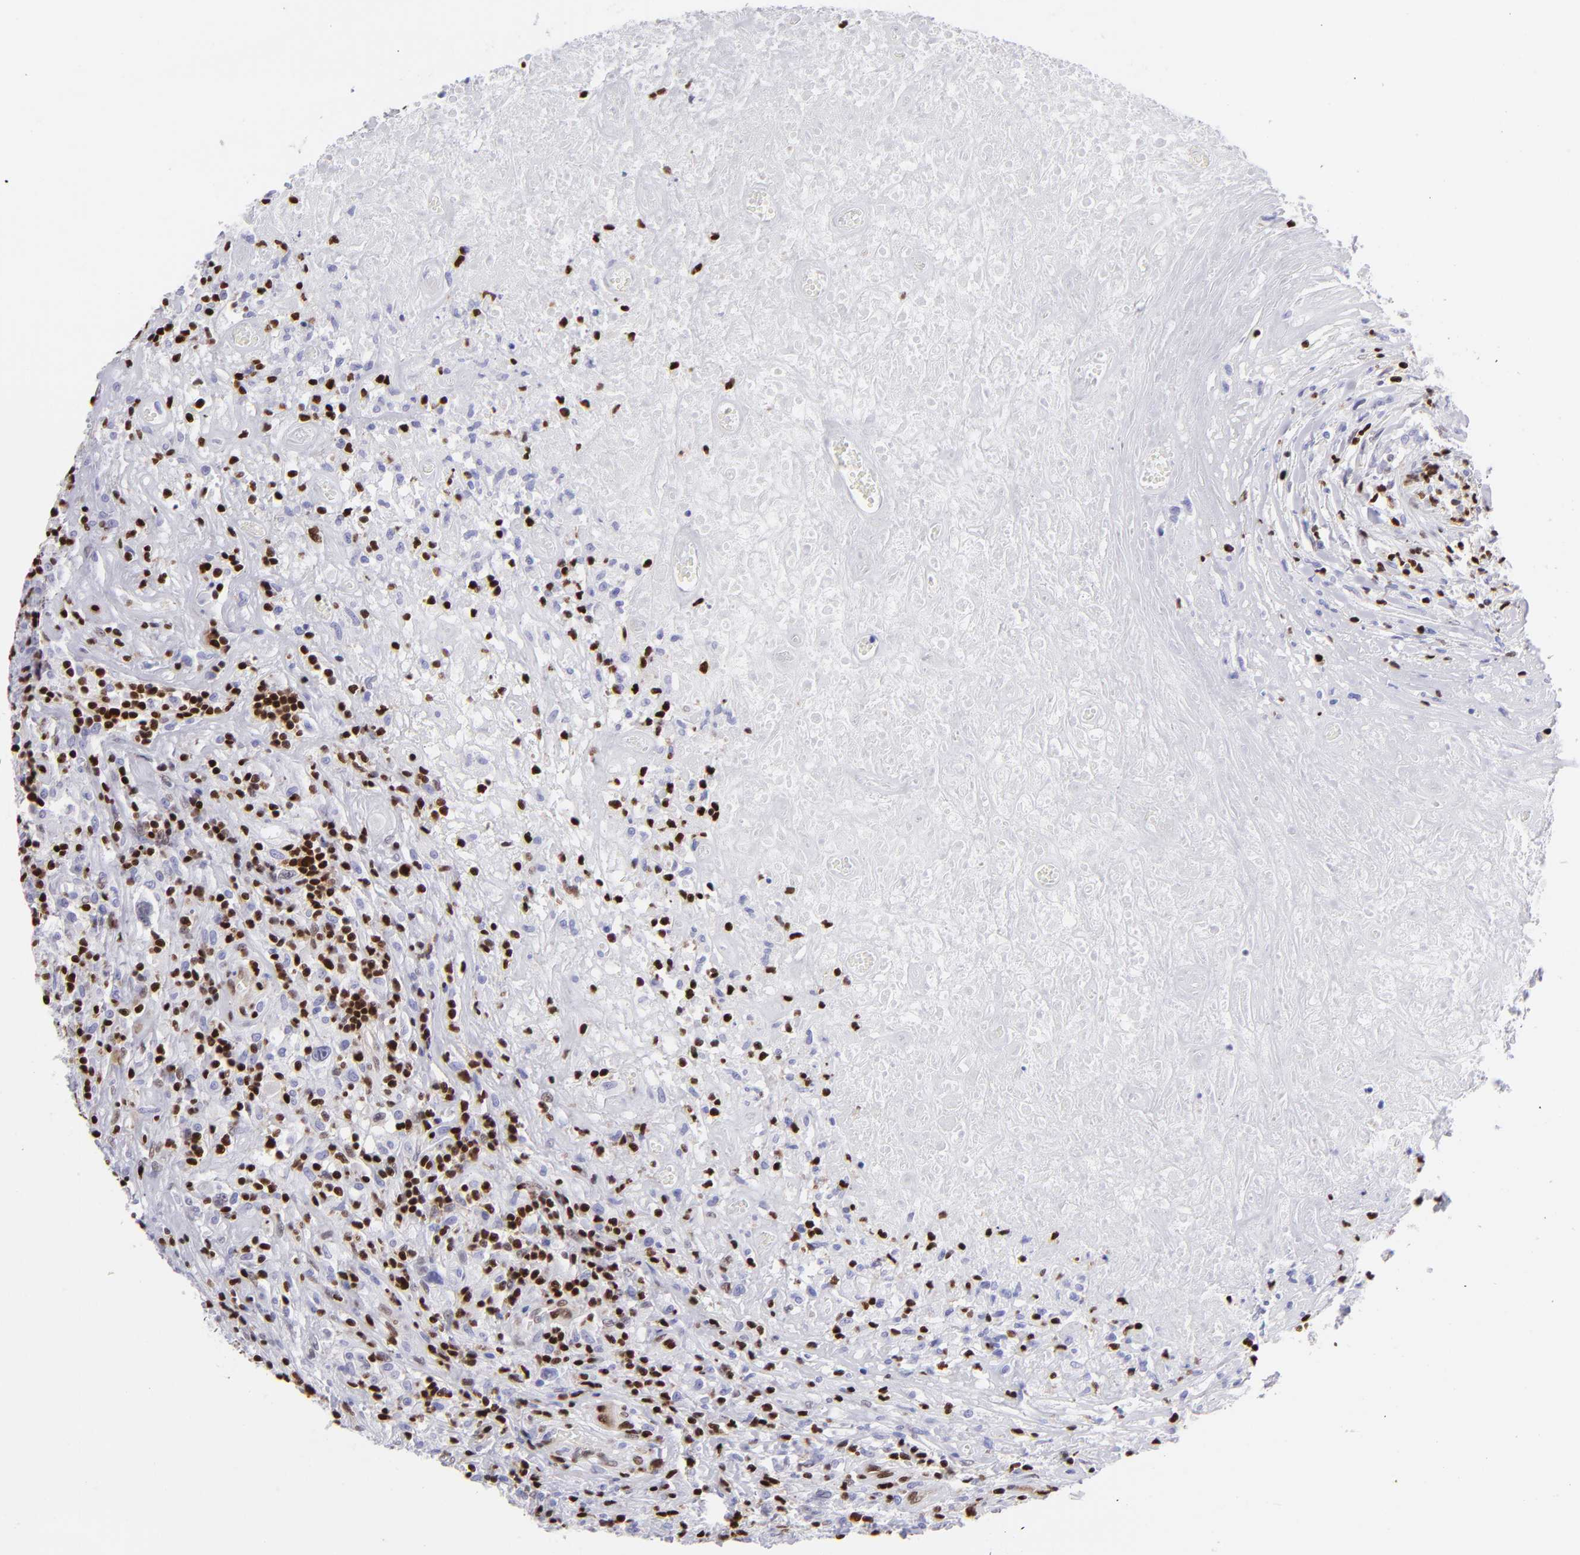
{"staining": {"intensity": "moderate", "quantity": "25%-75%", "location": "nuclear"}, "tissue": "lymphoma", "cell_type": "Tumor cells", "image_type": "cancer", "snomed": [{"axis": "morphology", "description": "Hodgkin's disease, NOS"}, {"axis": "topography", "description": "Lymph node"}], "caption": "Immunohistochemical staining of lymphoma exhibits medium levels of moderate nuclear positivity in approximately 25%-75% of tumor cells.", "gene": "ETS1", "patient": {"sex": "male", "age": 46}}